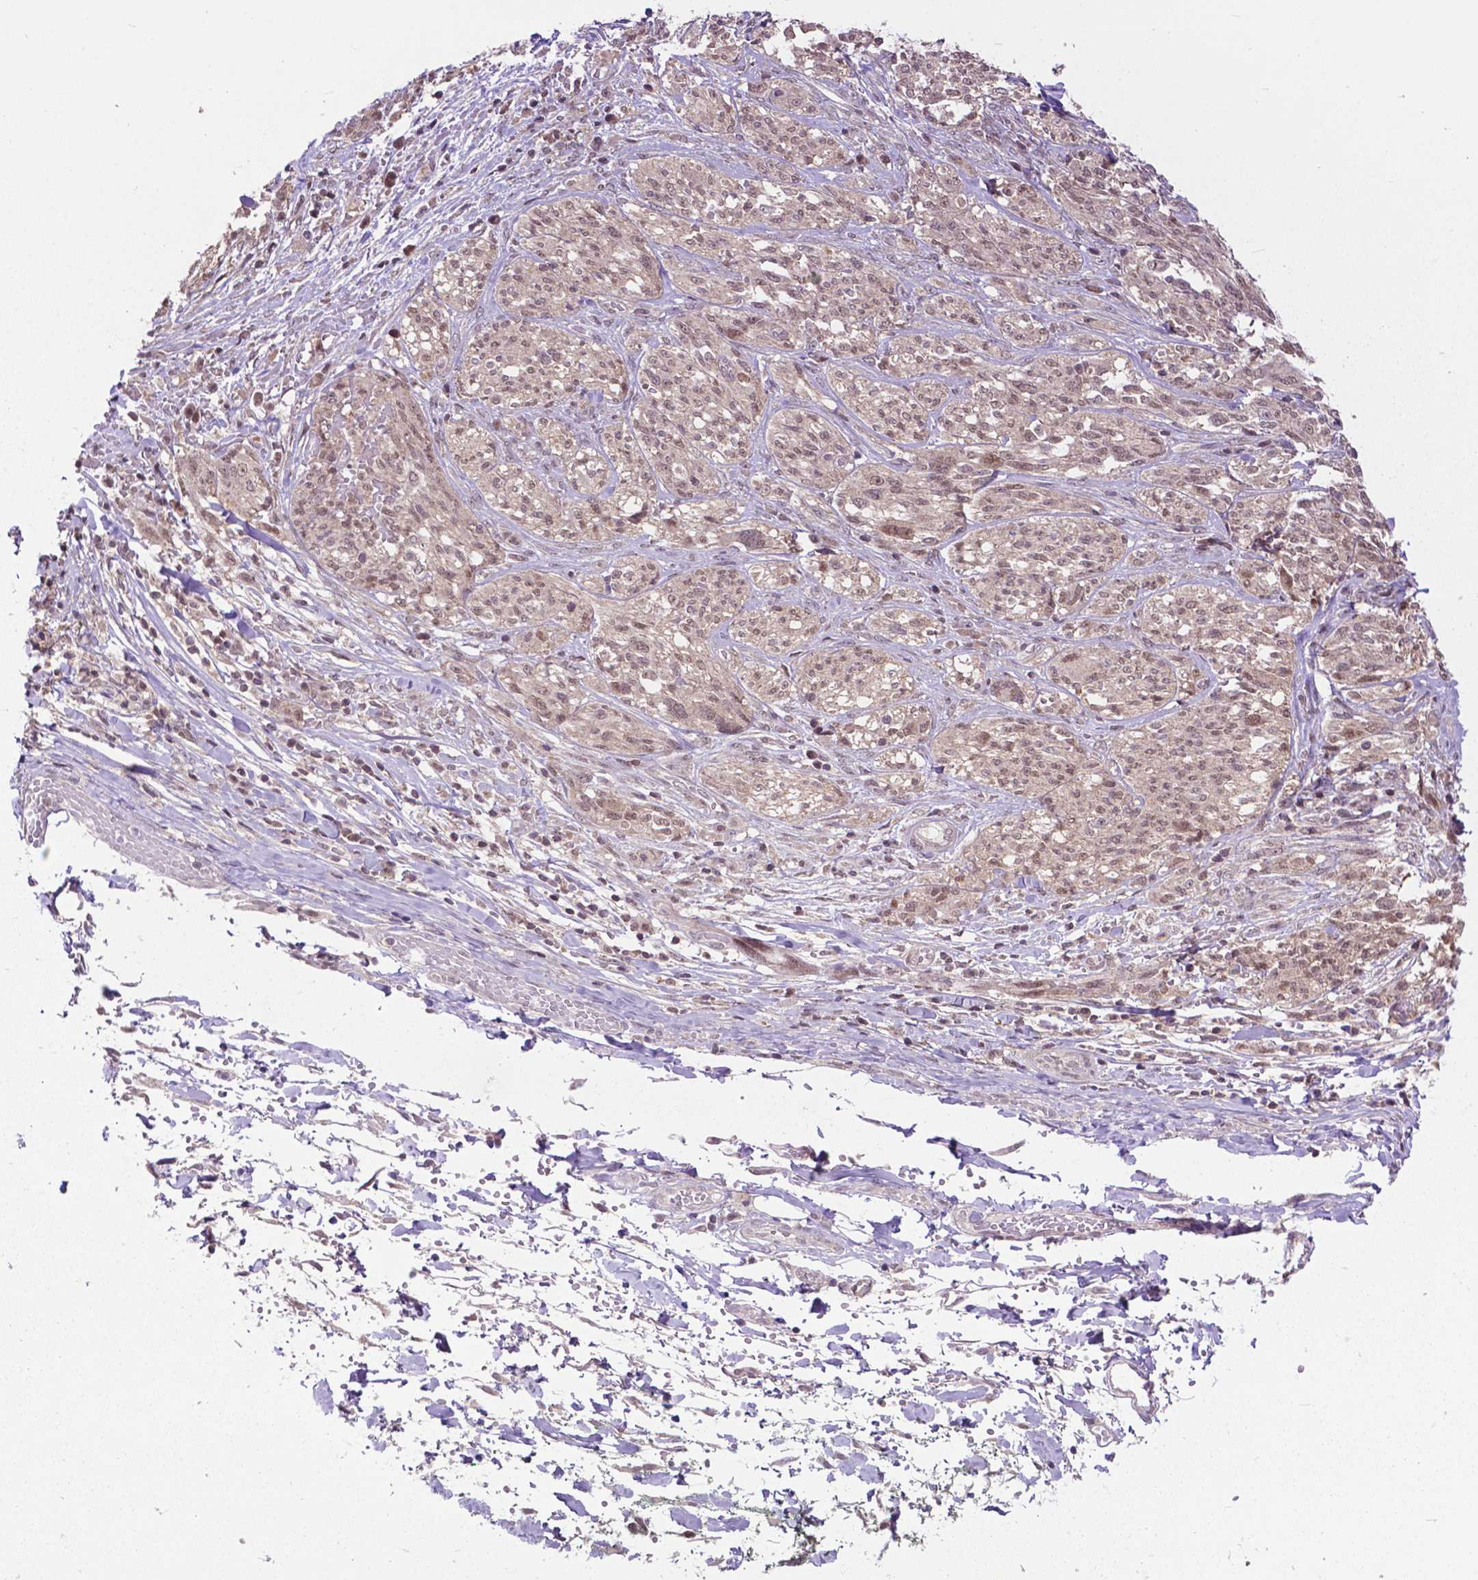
{"staining": {"intensity": "weak", "quantity": ">75%", "location": "nuclear"}, "tissue": "melanoma", "cell_type": "Tumor cells", "image_type": "cancer", "snomed": [{"axis": "morphology", "description": "Malignant melanoma, NOS"}, {"axis": "topography", "description": "Skin"}], "caption": "Immunohistochemistry histopathology image of neoplastic tissue: human malignant melanoma stained using immunohistochemistry (IHC) reveals low levels of weak protein expression localized specifically in the nuclear of tumor cells, appearing as a nuclear brown color.", "gene": "OTUB1", "patient": {"sex": "female", "age": 91}}